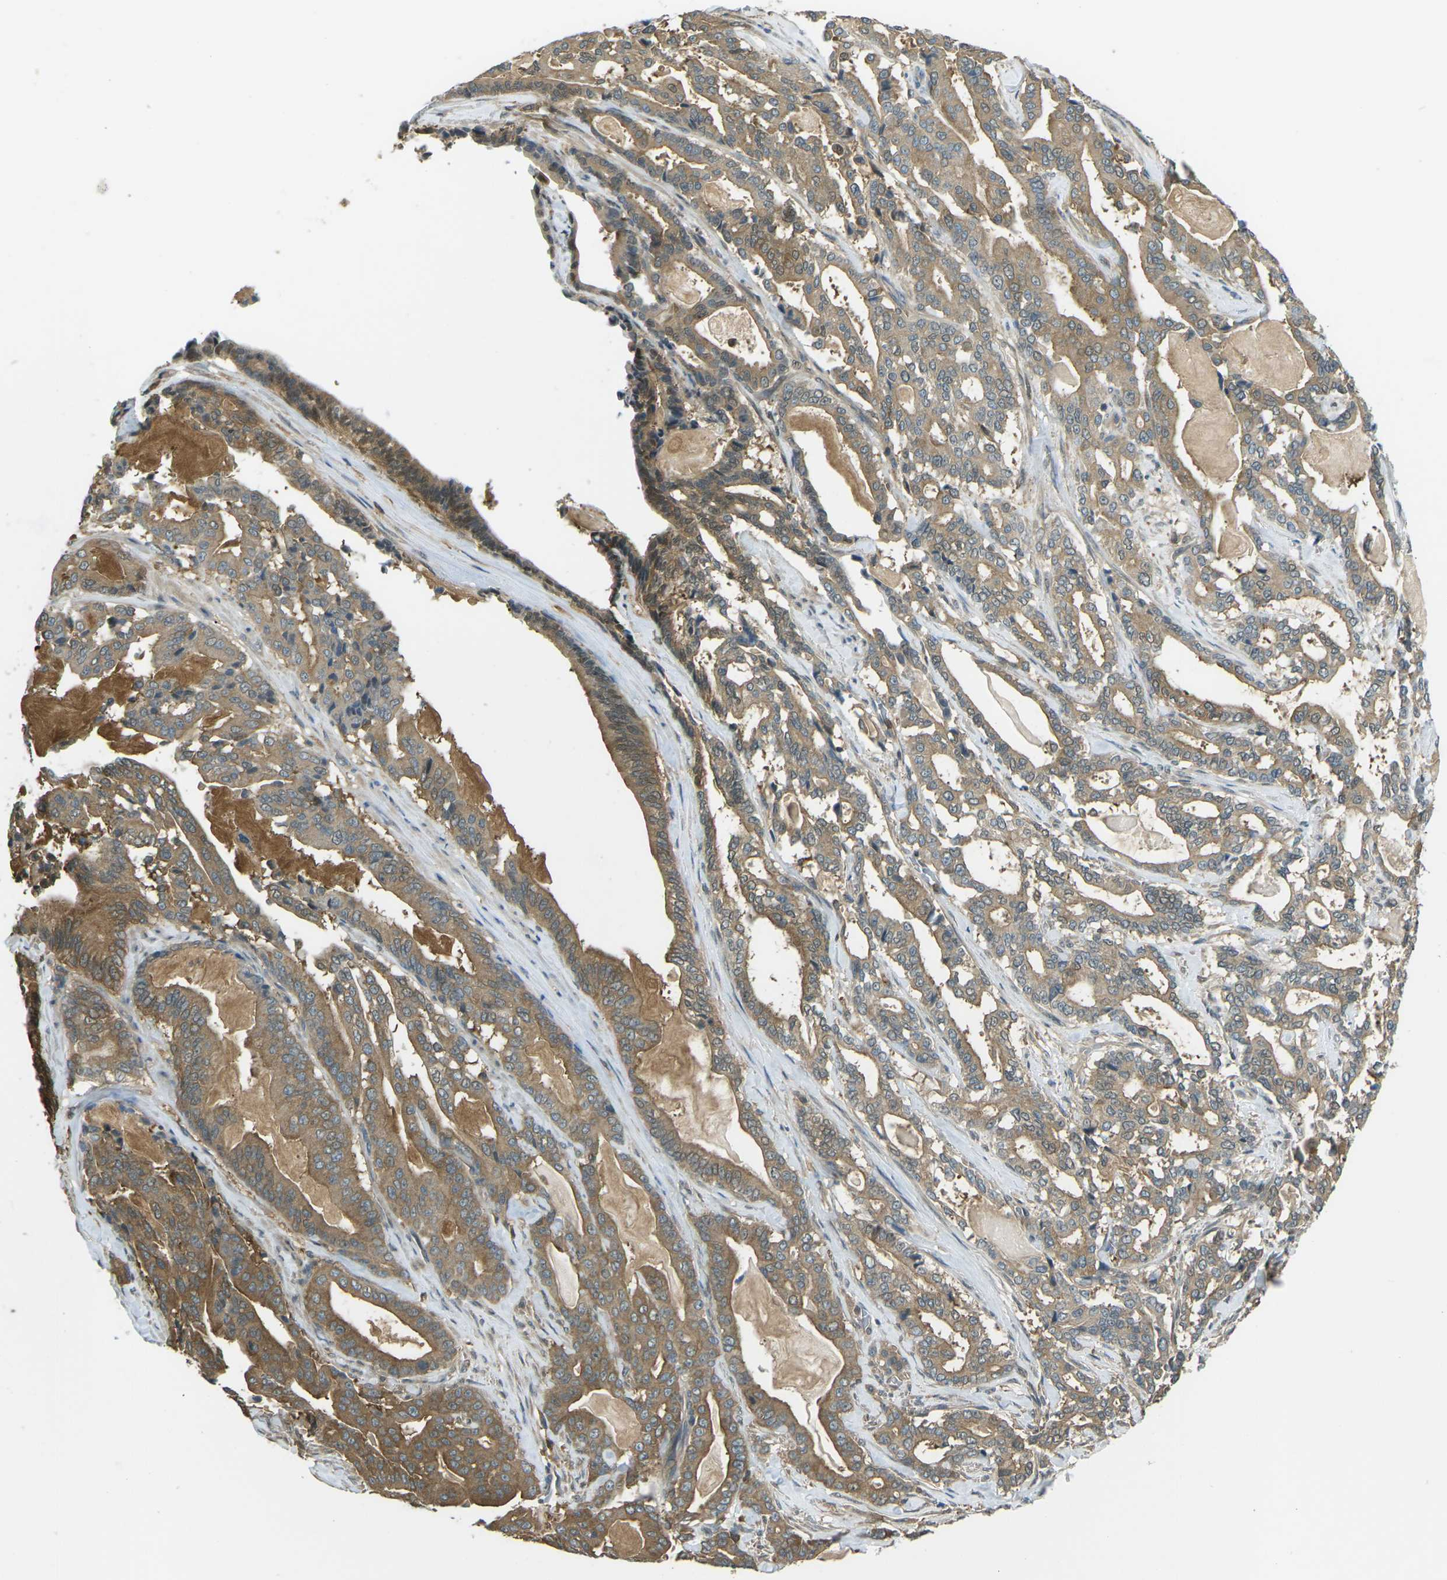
{"staining": {"intensity": "moderate", "quantity": ">75%", "location": "cytoplasmic/membranous"}, "tissue": "pancreatic cancer", "cell_type": "Tumor cells", "image_type": "cancer", "snomed": [{"axis": "morphology", "description": "Adenocarcinoma, NOS"}, {"axis": "topography", "description": "Pancreas"}], "caption": "DAB immunohistochemical staining of pancreatic cancer exhibits moderate cytoplasmic/membranous protein staining in approximately >75% of tumor cells.", "gene": "PIEZO2", "patient": {"sex": "male", "age": 63}}